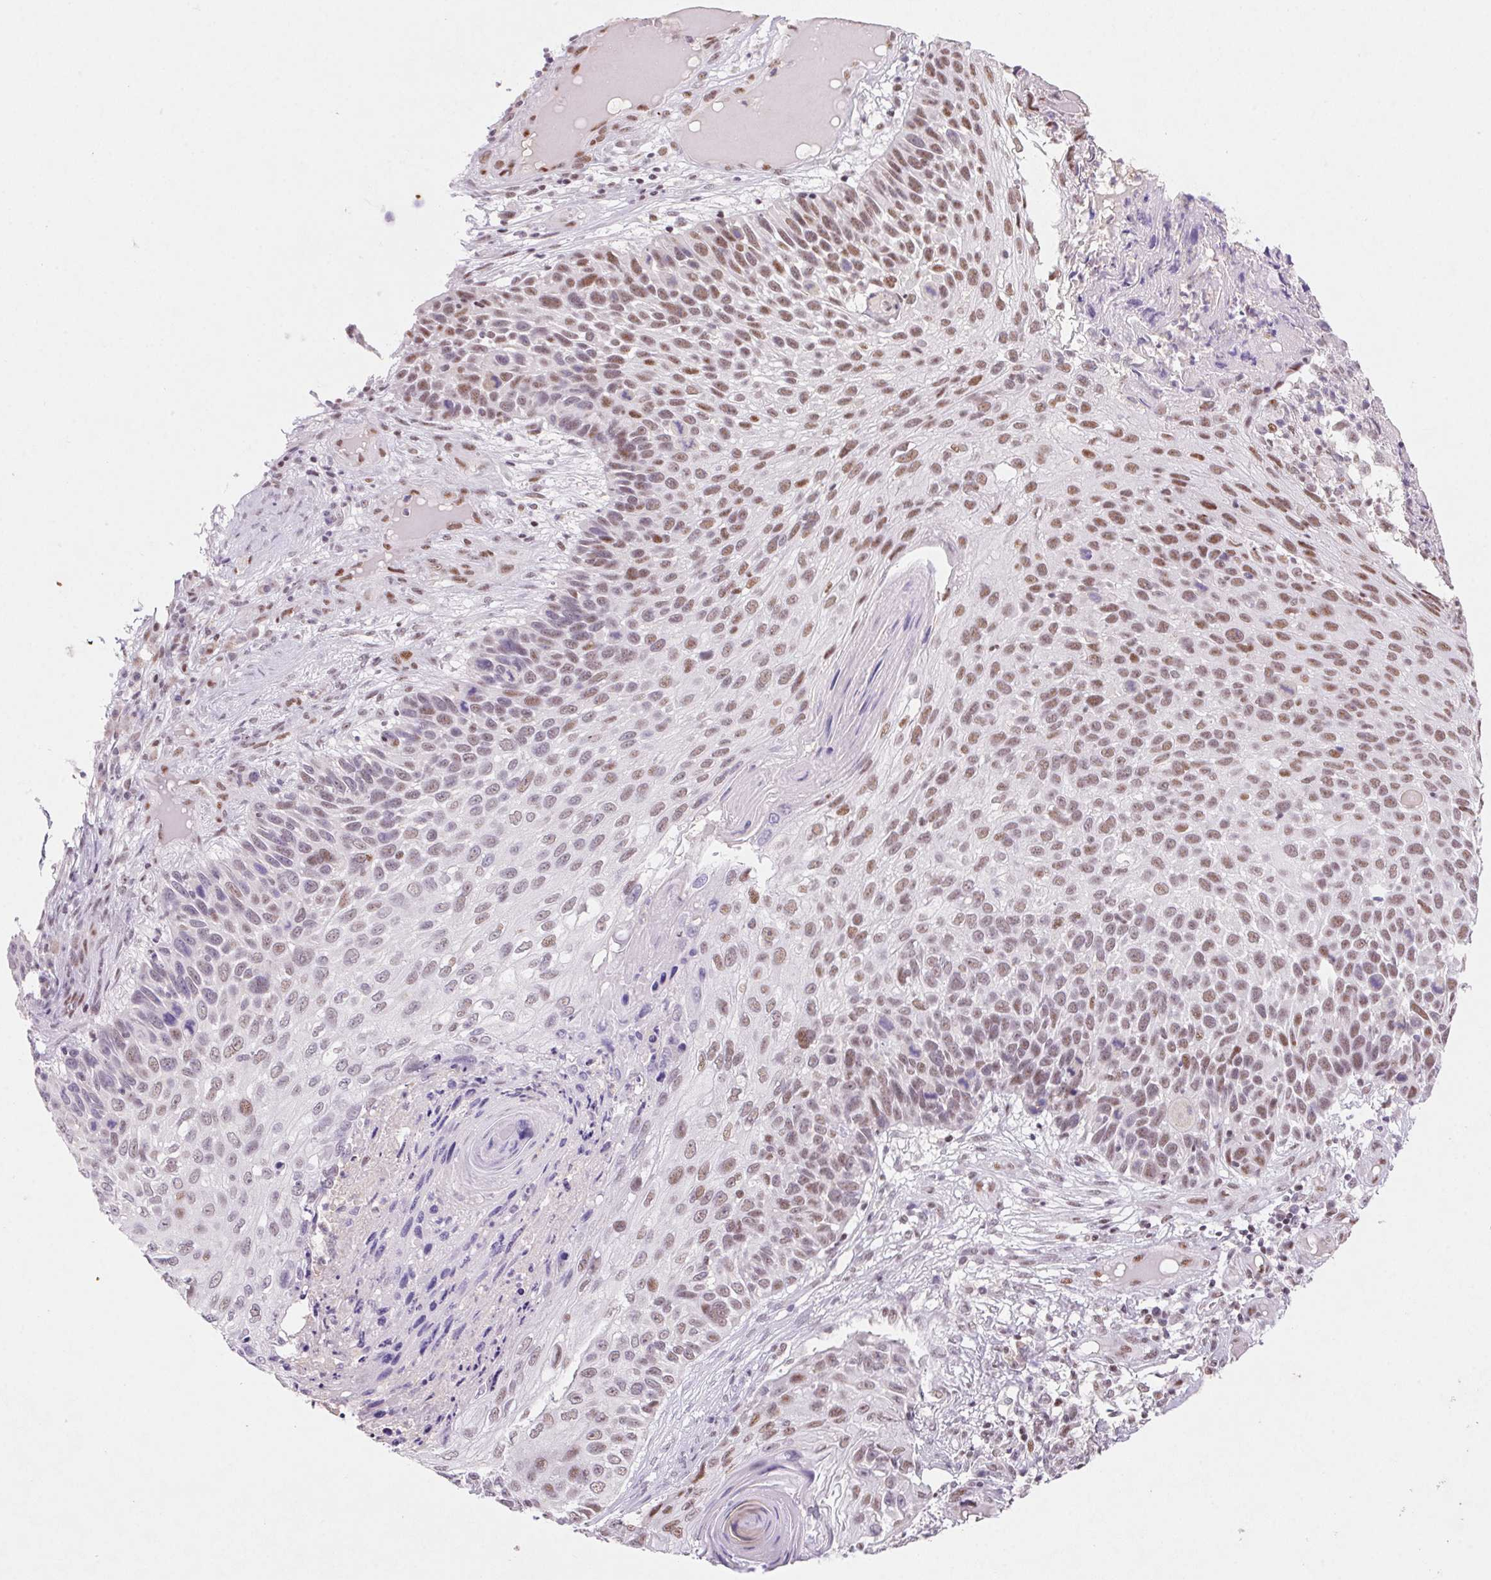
{"staining": {"intensity": "moderate", "quantity": "25%-75%", "location": "nuclear"}, "tissue": "skin cancer", "cell_type": "Tumor cells", "image_type": "cancer", "snomed": [{"axis": "morphology", "description": "Squamous cell carcinoma, NOS"}, {"axis": "topography", "description": "Skin"}], "caption": "Immunohistochemical staining of human squamous cell carcinoma (skin) displays moderate nuclear protein staining in approximately 25%-75% of tumor cells.", "gene": "DPPA5", "patient": {"sex": "male", "age": 92}}